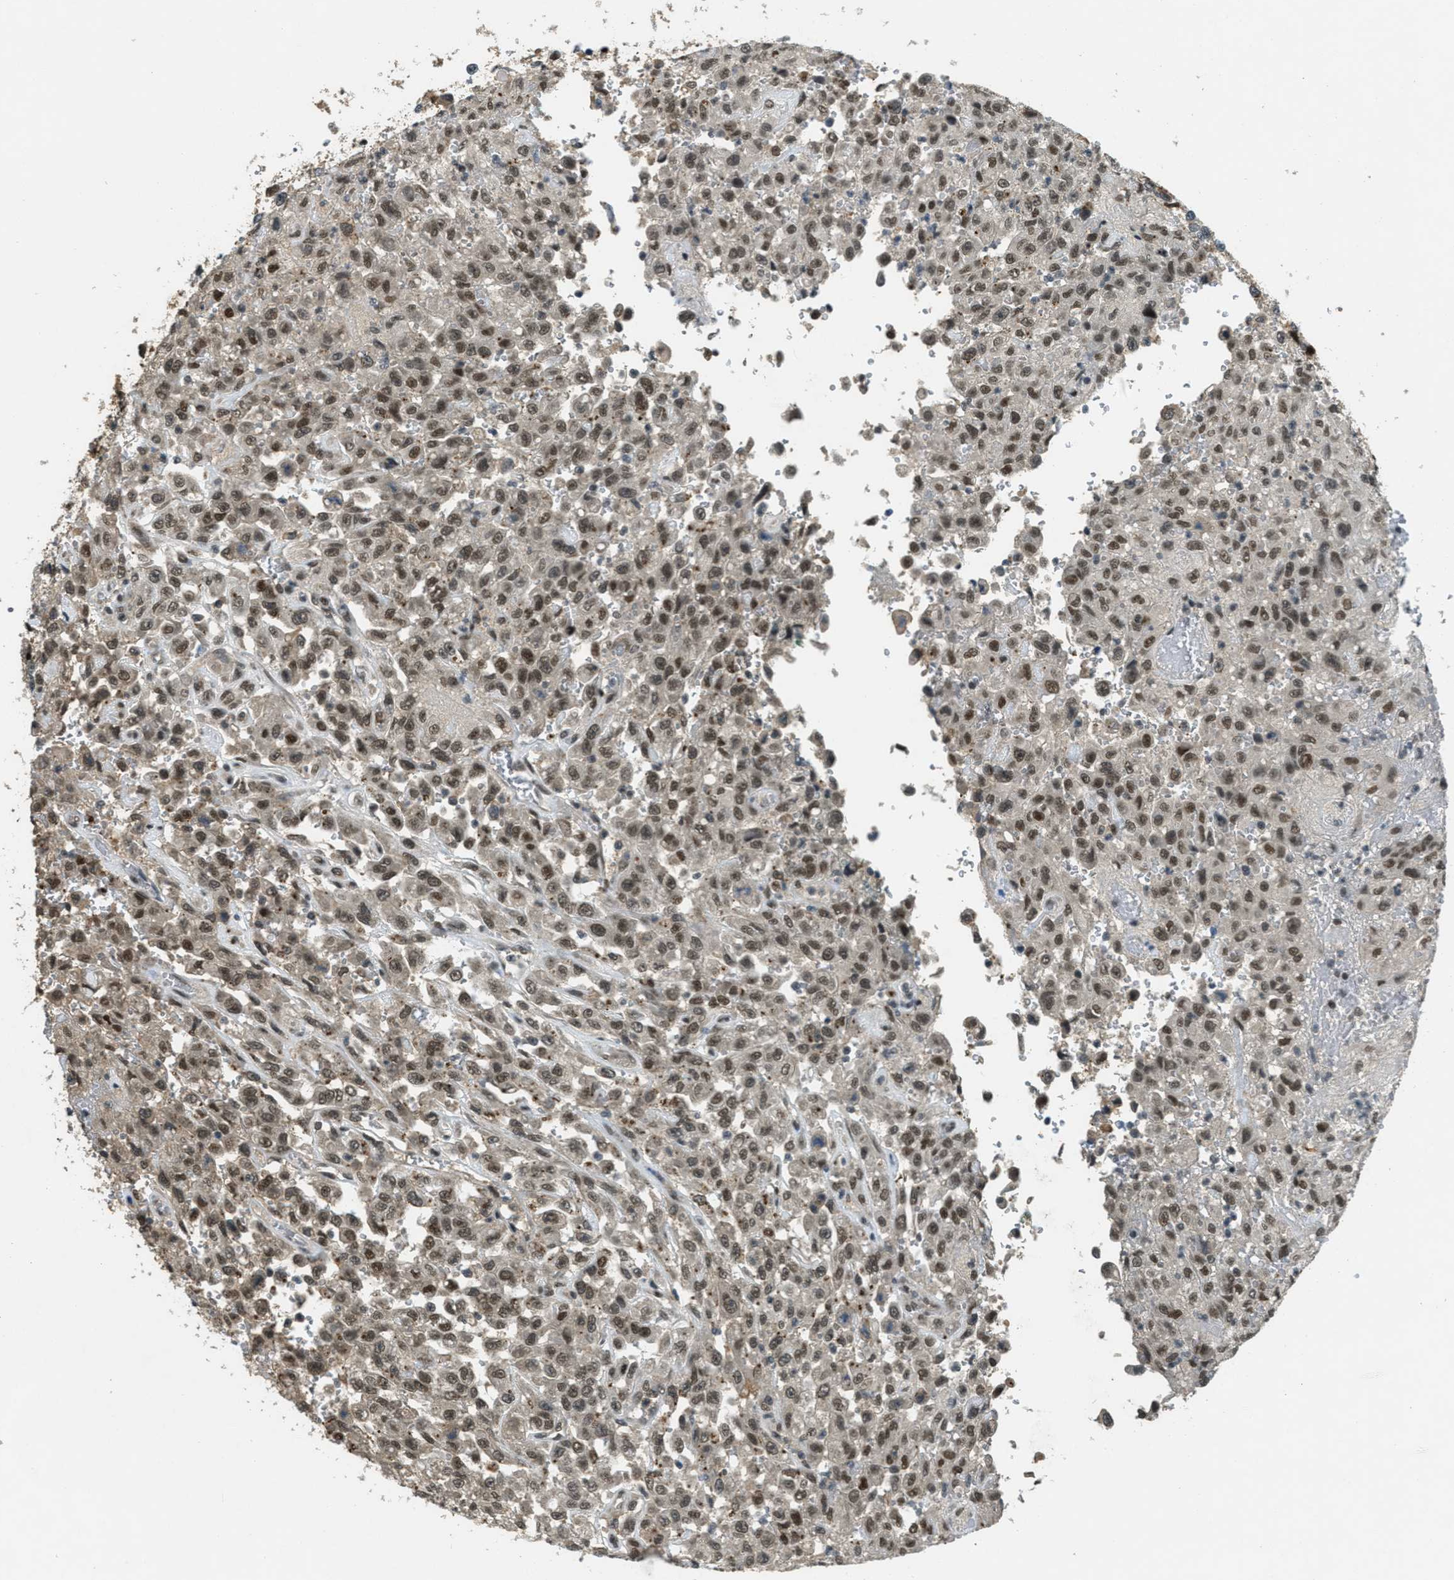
{"staining": {"intensity": "moderate", "quantity": ">75%", "location": "nuclear"}, "tissue": "urothelial cancer", "cell_type": "Tumor cells", "image_type": "cancer", "snomed": [{"axis": "morphology", "description": "Urothelial carcinoma, High grade"}, {"axis": "topography", "description": "Urinary bladder"}], "caption": "Tumor cells exhibit medium levels of moderate nuclear positivity in about >75% of cells in human urothelial carcinoma (high-grade). (DAB IHC with brightfield microscopy, high magnification).", "gene": "ZNF148", "patient": {"sex": "male", "age": 46}}